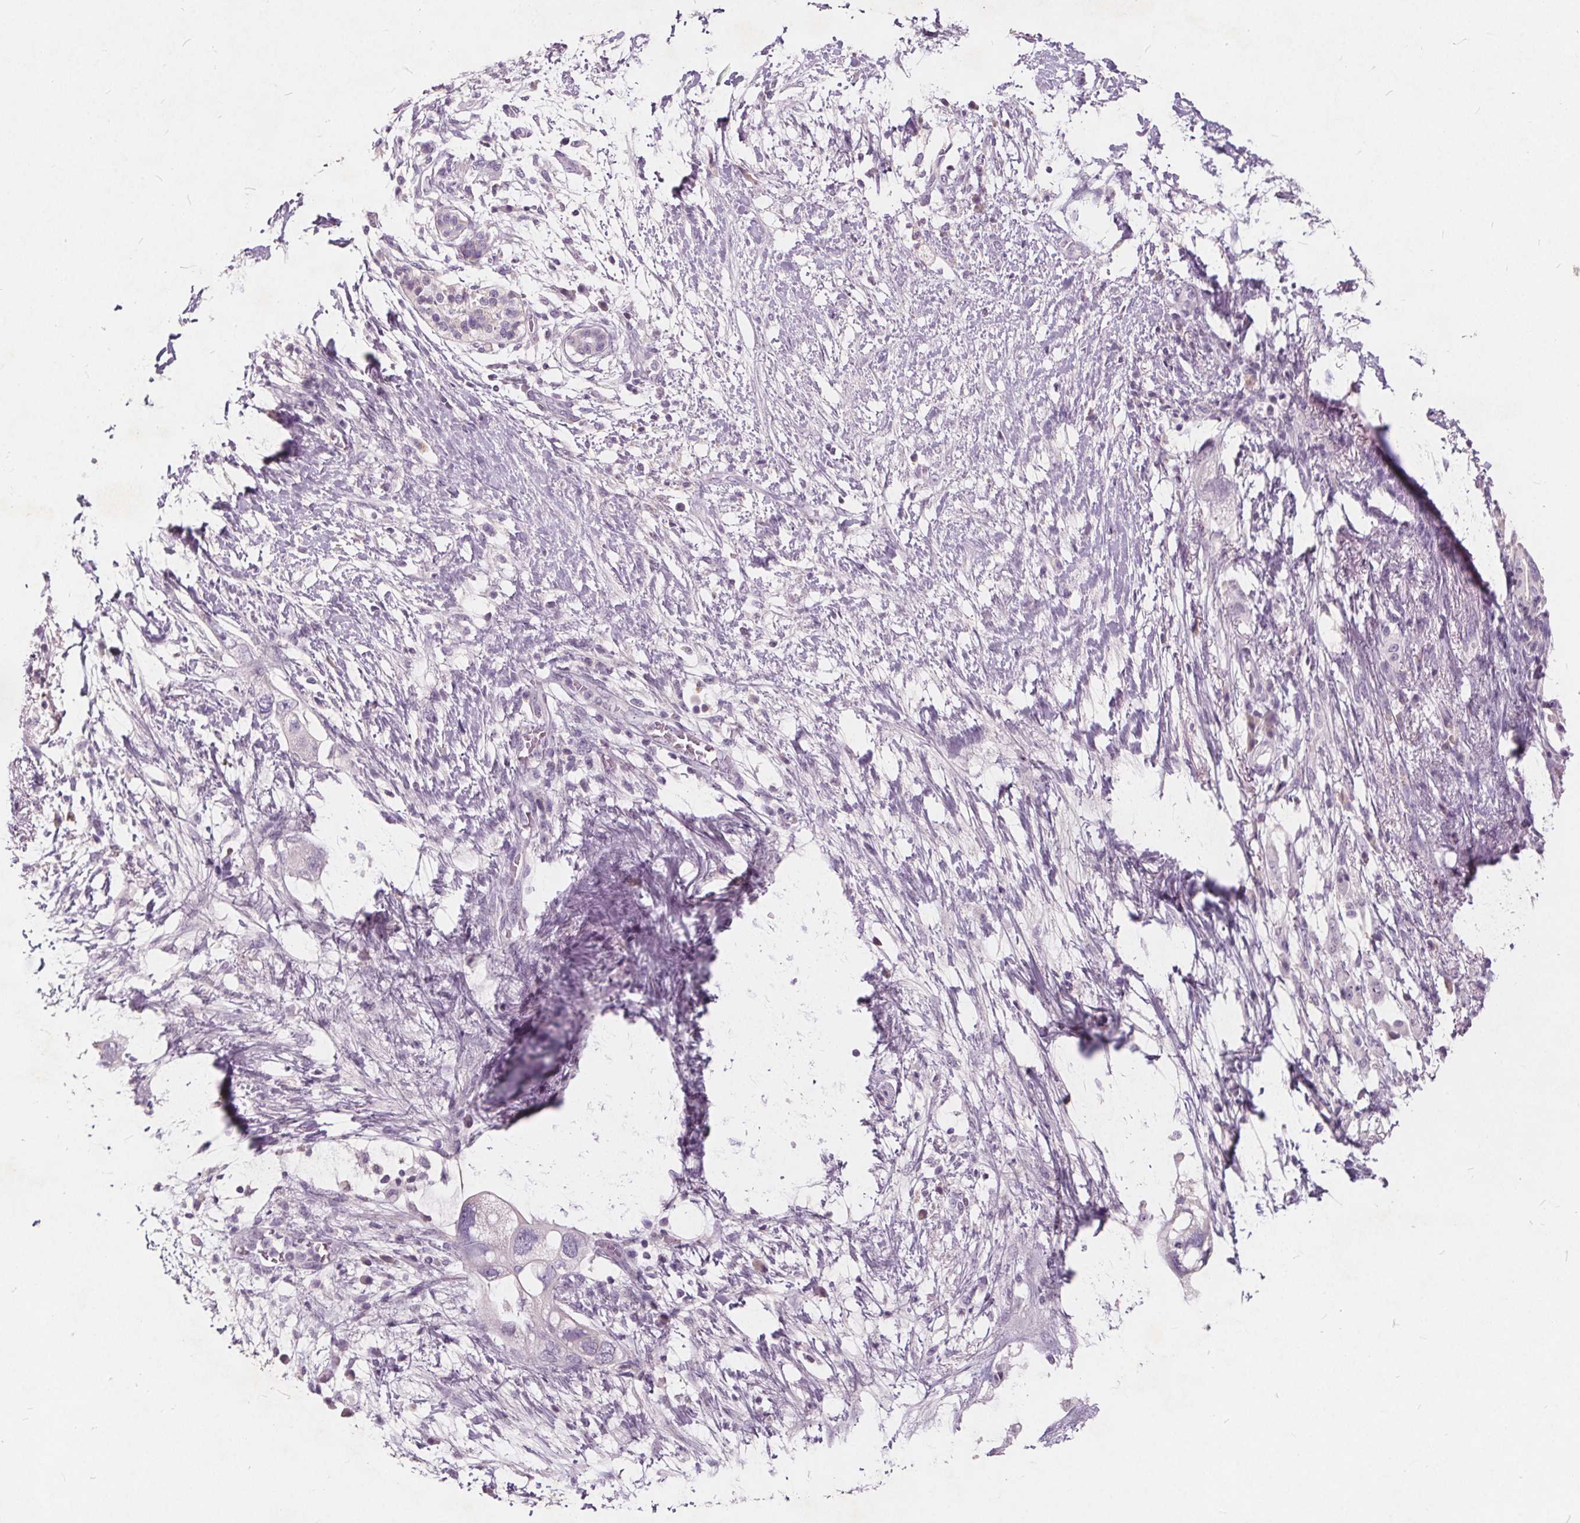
{"staining": {"intensity": "negative", "quantity": "none", "location": "none"}, "tissue": "pancreatic cancer", "cell_type": "Tumor cells", "image_type": "cancer", "snomed": [{"axis": "morphology", "description": "Adenocarcinoma, NOS"}, {"axis": "topography", "description": "Pancreas"}], "caption": "Immunohistochemical staining of adenocarcinoma (pancreatic) demonstrates no significant staining in tumor cells.", "gene": "PLA2G2E", "patient": {"sex": "female", "age": 72}}